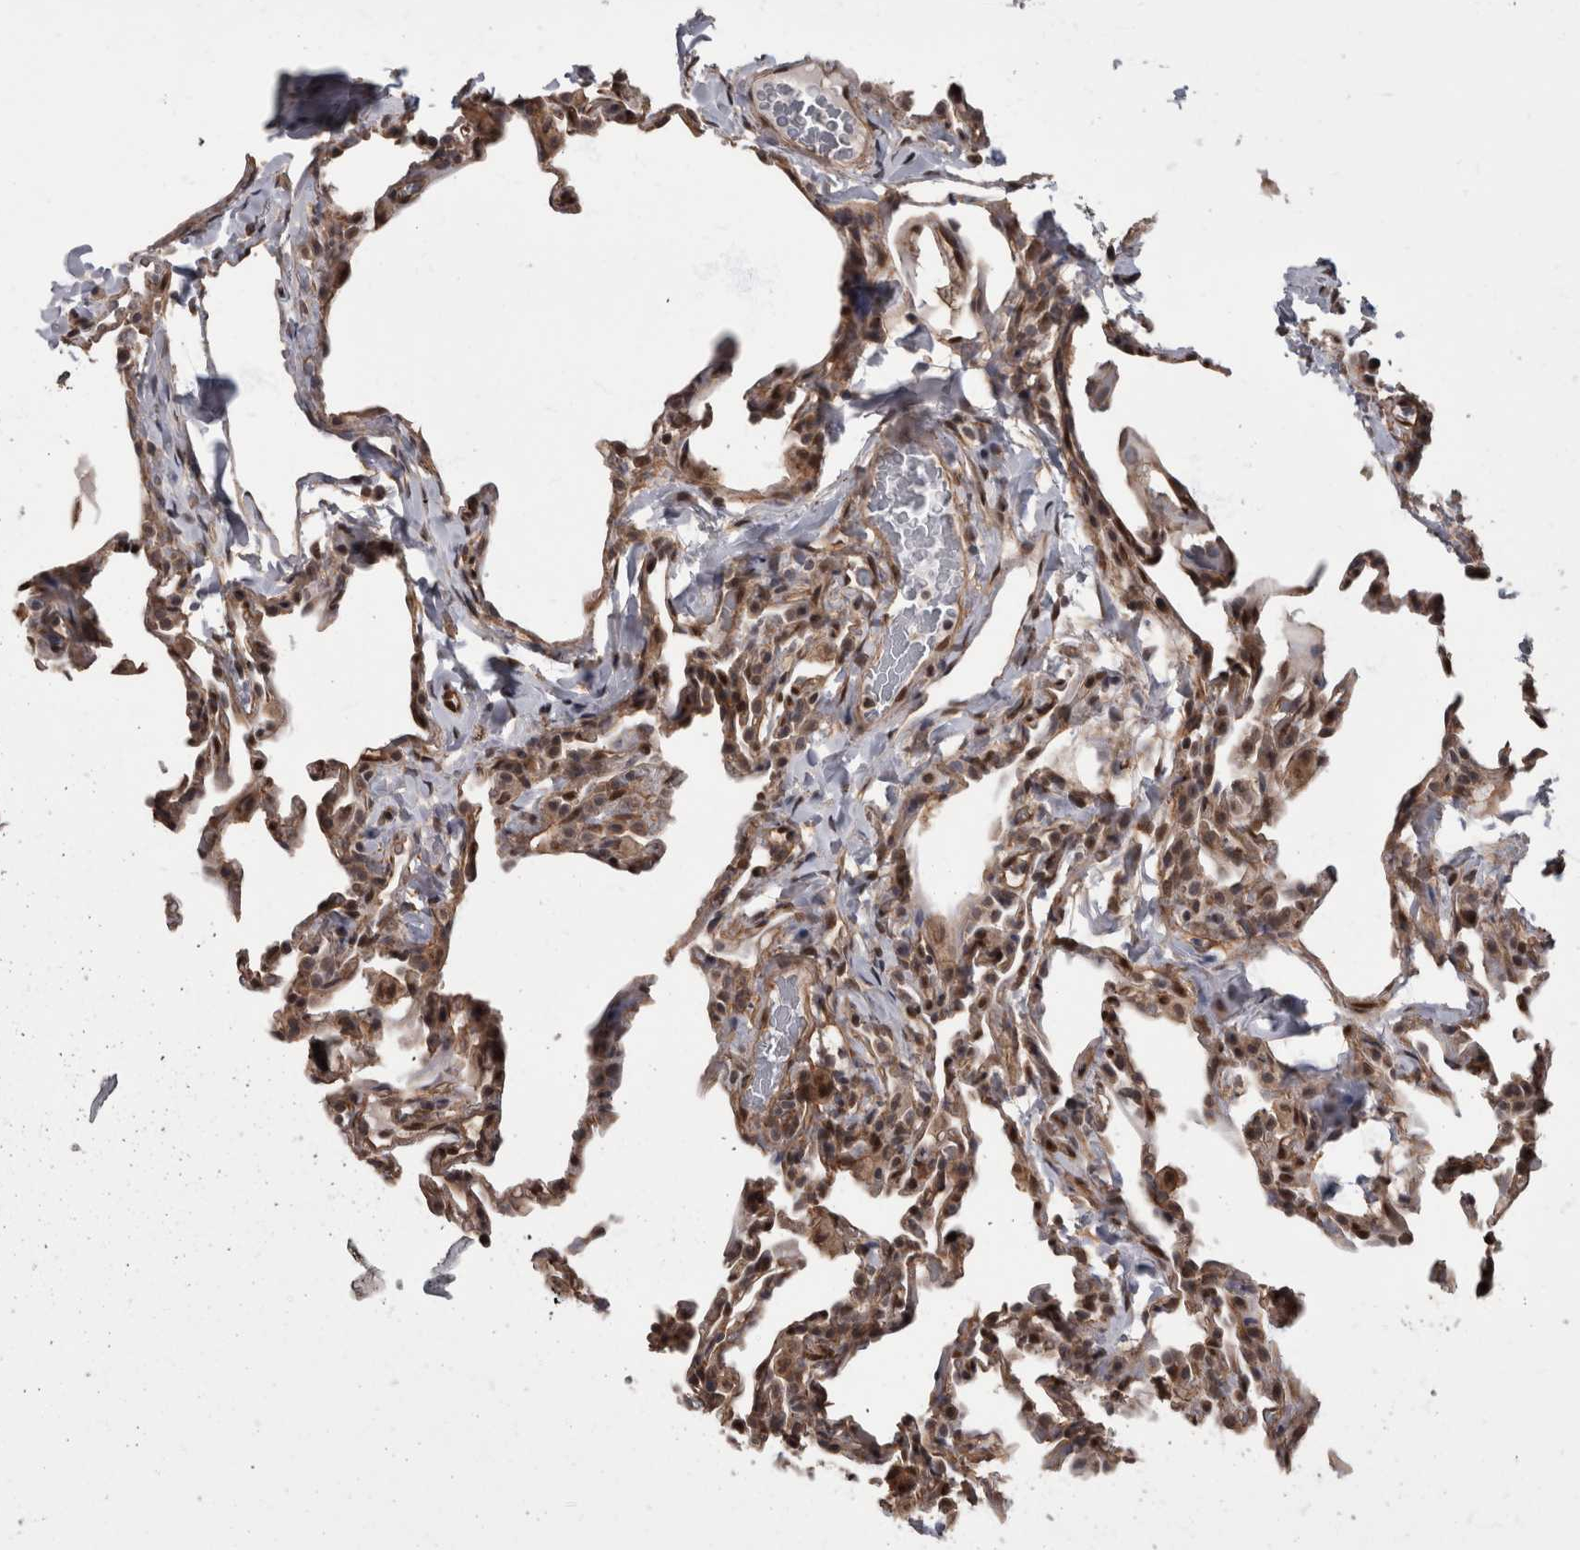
{"staining": {"intensity": "moderate", "quantity": "25%-75%", "location": "cytoplasmic/membranous,nuclear"}, "tissue": "lung", "cell_type": "Alveolar cells", "image_type": "normal", "snomed": [{"axis": "morphology", "description": "Normal tissue, NOS"}, {"axis": "topography", "description": "Lung"}], "caption": "Immunohistochemistry histopathology image of benign human lung stained for a protein (brown), which demonstrates medium levels of moderate cytoplasmic/membranous,nuclear staining in approximately 25%-75% of alveolar cells.", "gene": "AKT3", "patient": {"sex": "male", "age": 20}}